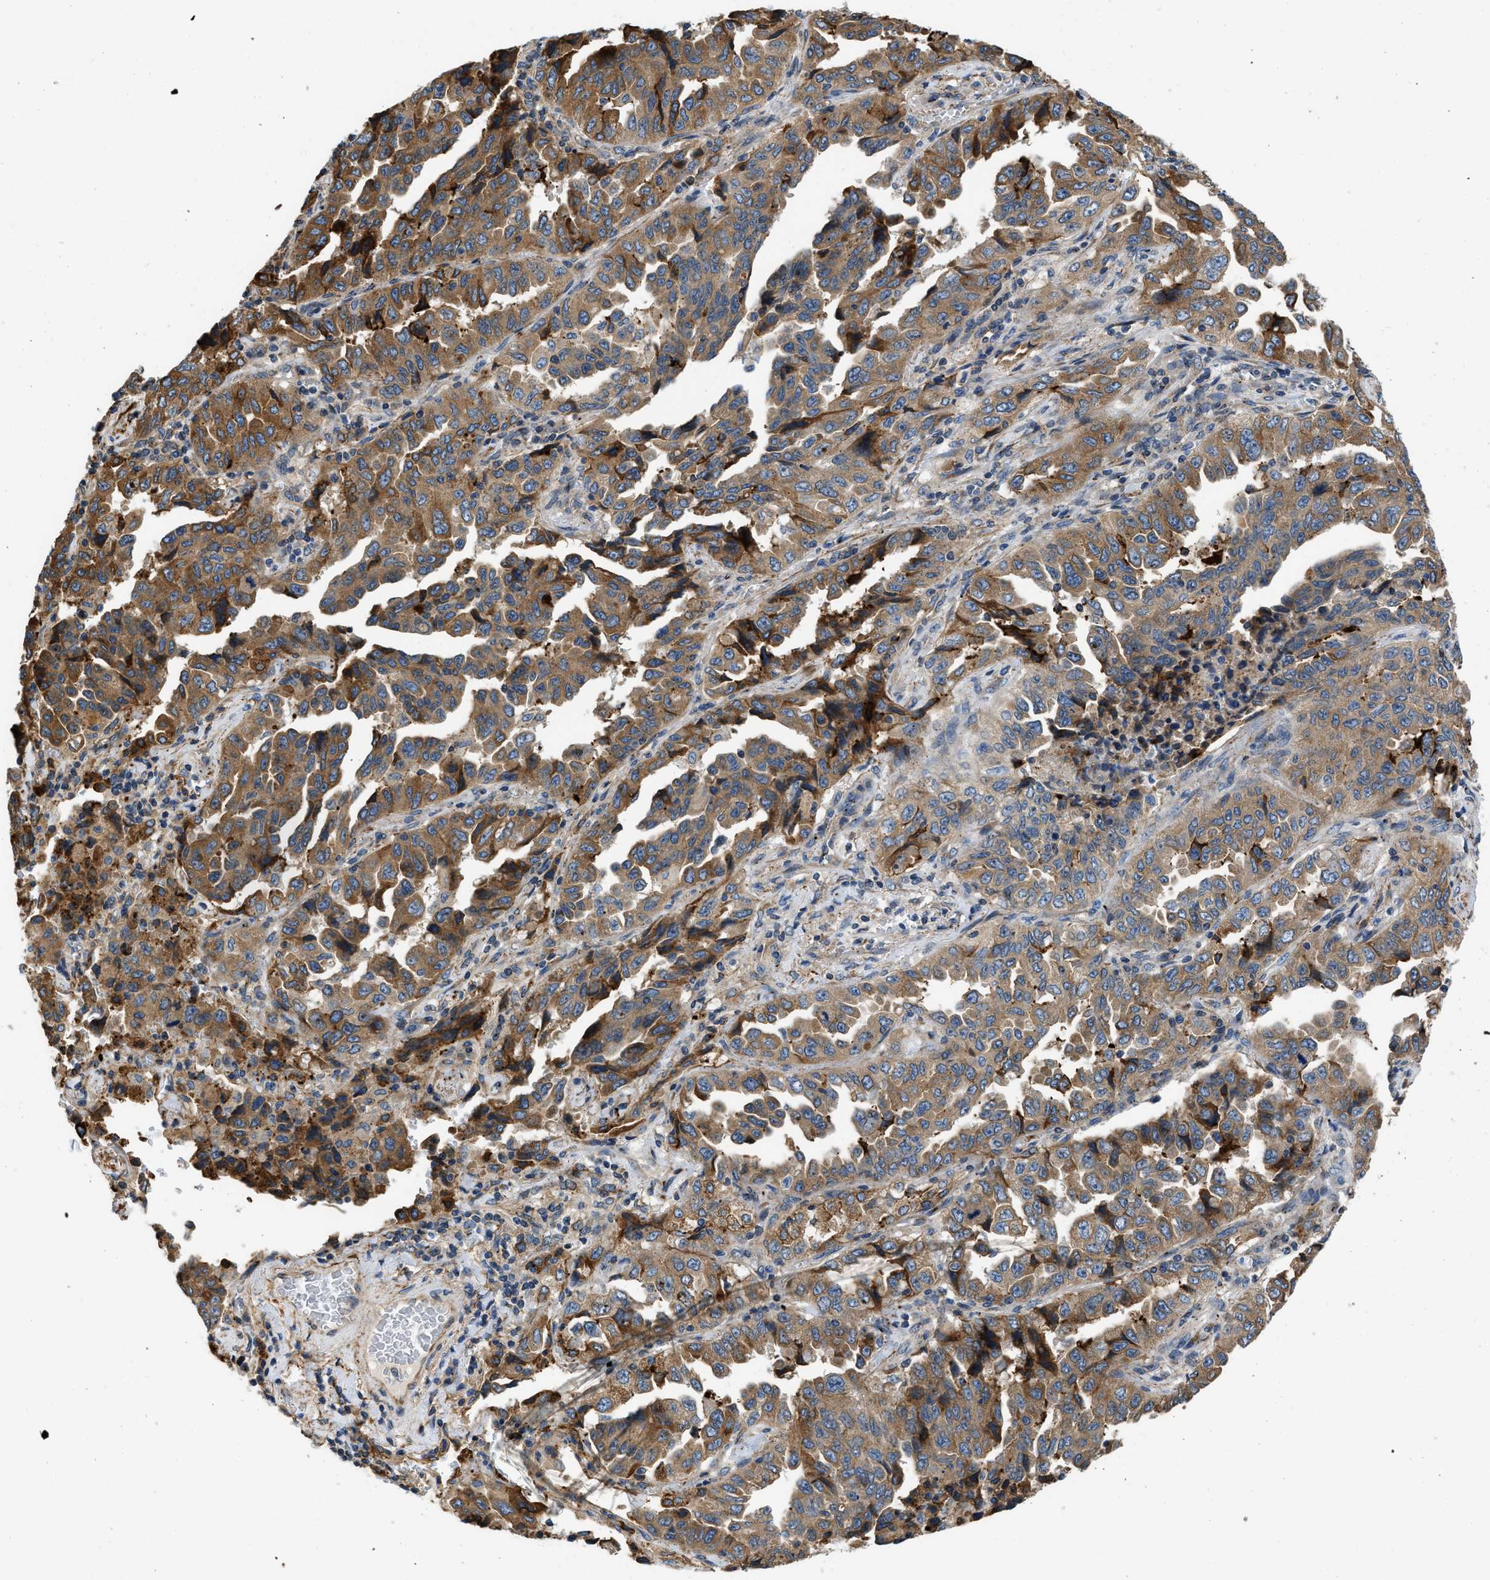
{"staining": {"intensity": "moderate", "quantity": ">75%", "location": "cytoplasmic/membranous"}, "tissue": "lung cancer", "cell_type": "Tumor cells", "image_type": "cancer", "snomed": [{"axis": "morphology", "description": "Adenocarcinoma, NOS"}, {"axis": "topography", "description": "Lung"}], "caption": "A histopathology image of human lung cancer (adenocarcinoma) stained for a protein shows moderate cytoplasmic/membranous brown staining in tumor cells.", "gene": "ARL6IP5", "patient": {"sex": "female", "age": 51}}